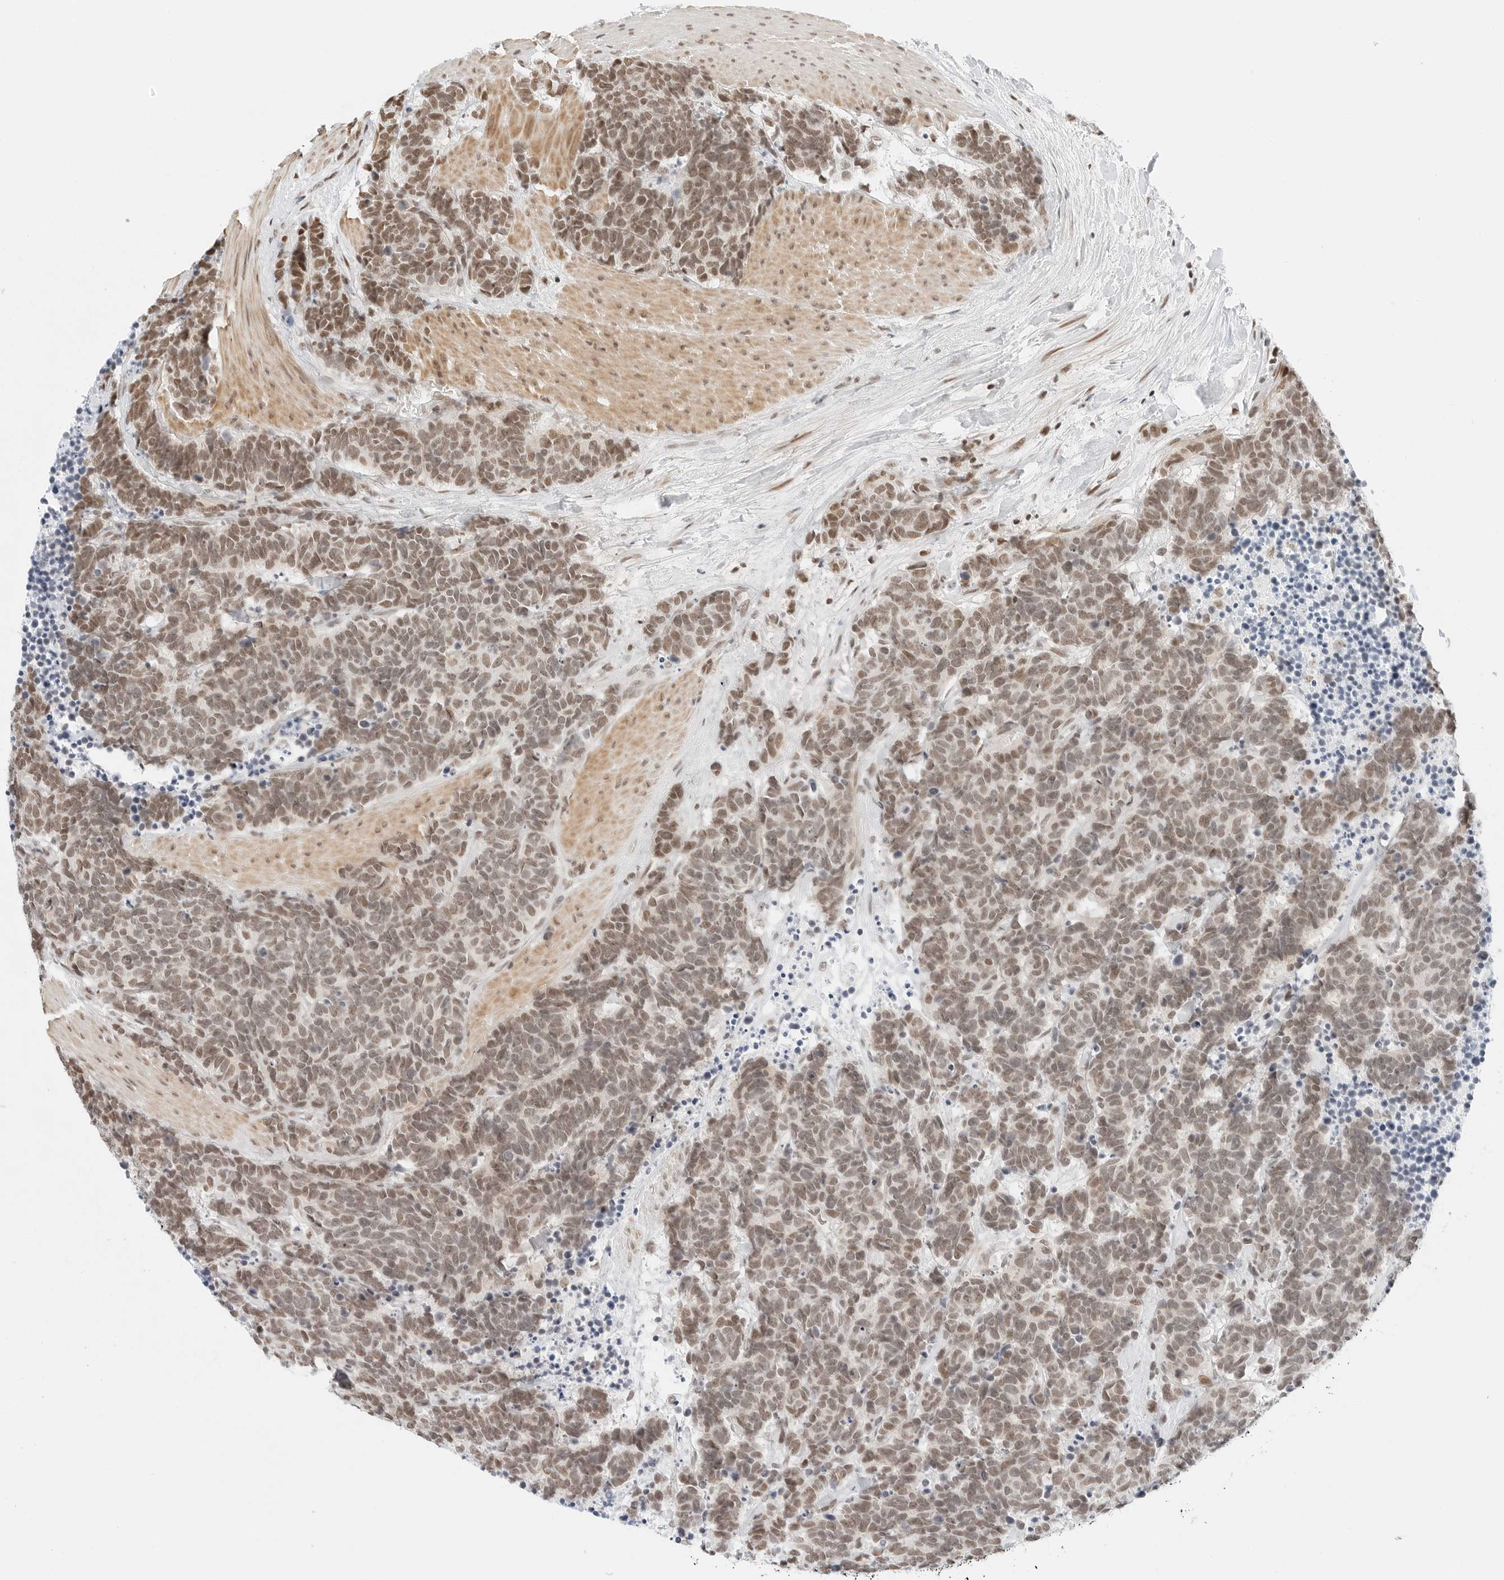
{"staining": {"intensity": "moderate", "quantity": ">75%", "location": "nuclear"}, "tissue": "carcinoid", "cell_type": "Tumor cells", "image_type": "cancer", "snomed": [{"axis": "morphology", "description": "Carcinoma, NOS"}, {"axis": "morphology", "description": "Carcinoid, malignant, NOS"}, {"axis": "topography", "description": "Urinary bladder"}], "caption": "Human carcinoid (malignant) stained for a protein (brown) reveals moderate nuclear positive expression in approximately >75% of tumor cells.", "gene": "CRTC2", "patient": {"sex": "male", "age": 57}}